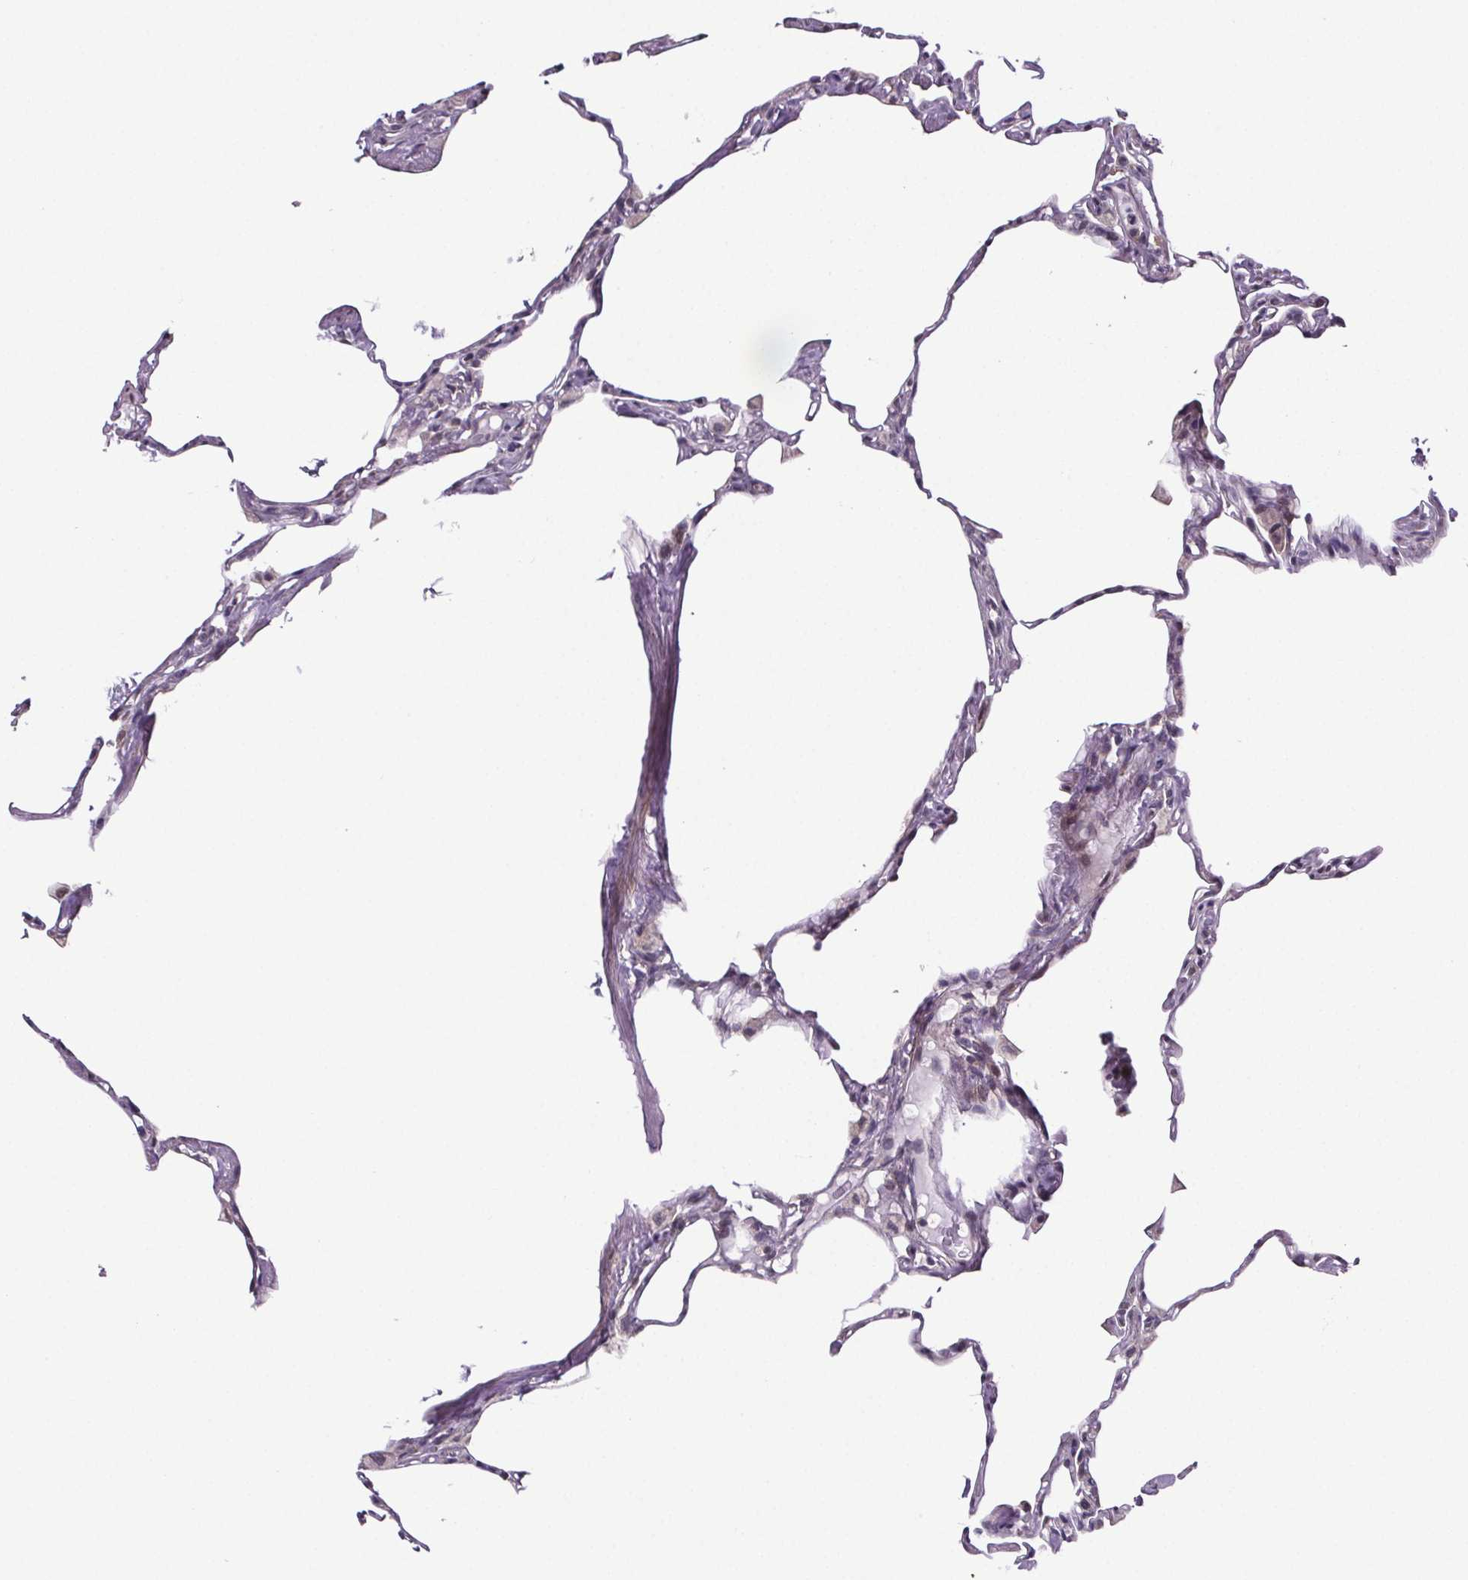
{"staining": {"intensity": "negative", "quantity": "none", "location": "none"}, "tissue": "lung", "cell_type": "Alveolar cells", "image_type": "normal", "snomed": [{"axis": "morphology", "description": "Normal tissue, NOS"}, {"axis": "topography", "description": "Lung"}], "caption": "The image shows no staining of alveolar cells in unremarkable lung. (Immunohistochemistry, brightfield microscopy, high magnification).", "gene": "TTC12", "patient": {"sex": "male", "age": 65}}